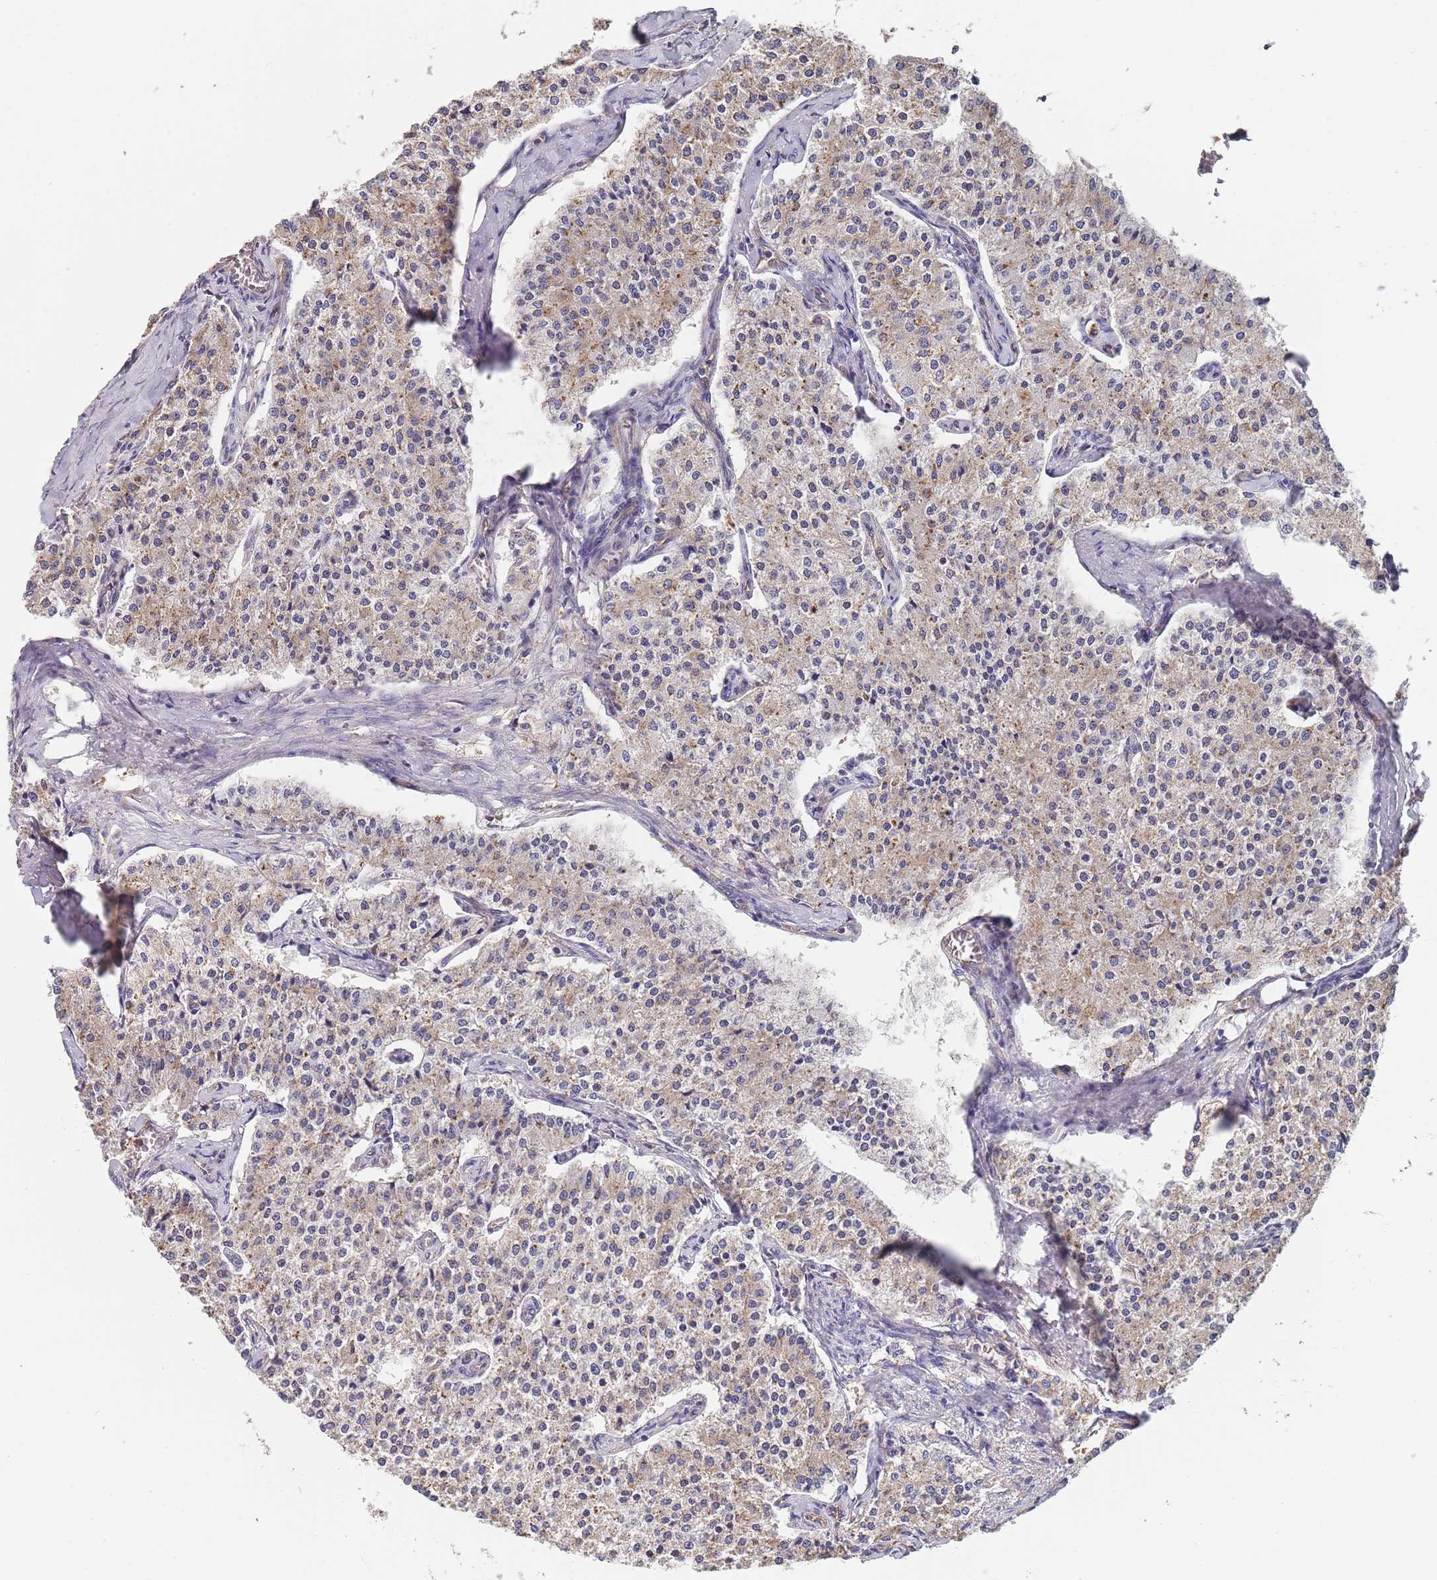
{"staining": {"intensity": "weak", "quantity": "<25%", "location": "cytoplasmic/membranous"}, "tissue": "carcinoid", "cell_type": "Tumor cells", "image_type": "cancer", "snomed": [{"axis": "morphology", "description": "Carcinoid, malignant, NOS"}, {"axis": "topography", "description": "Colon"}], "caption": "This is an IHC image of human carcinoid. There is no expression in tumor cells.", "gene": "DCUN1D3", "patient": {"sex": "female", "age": 52}}